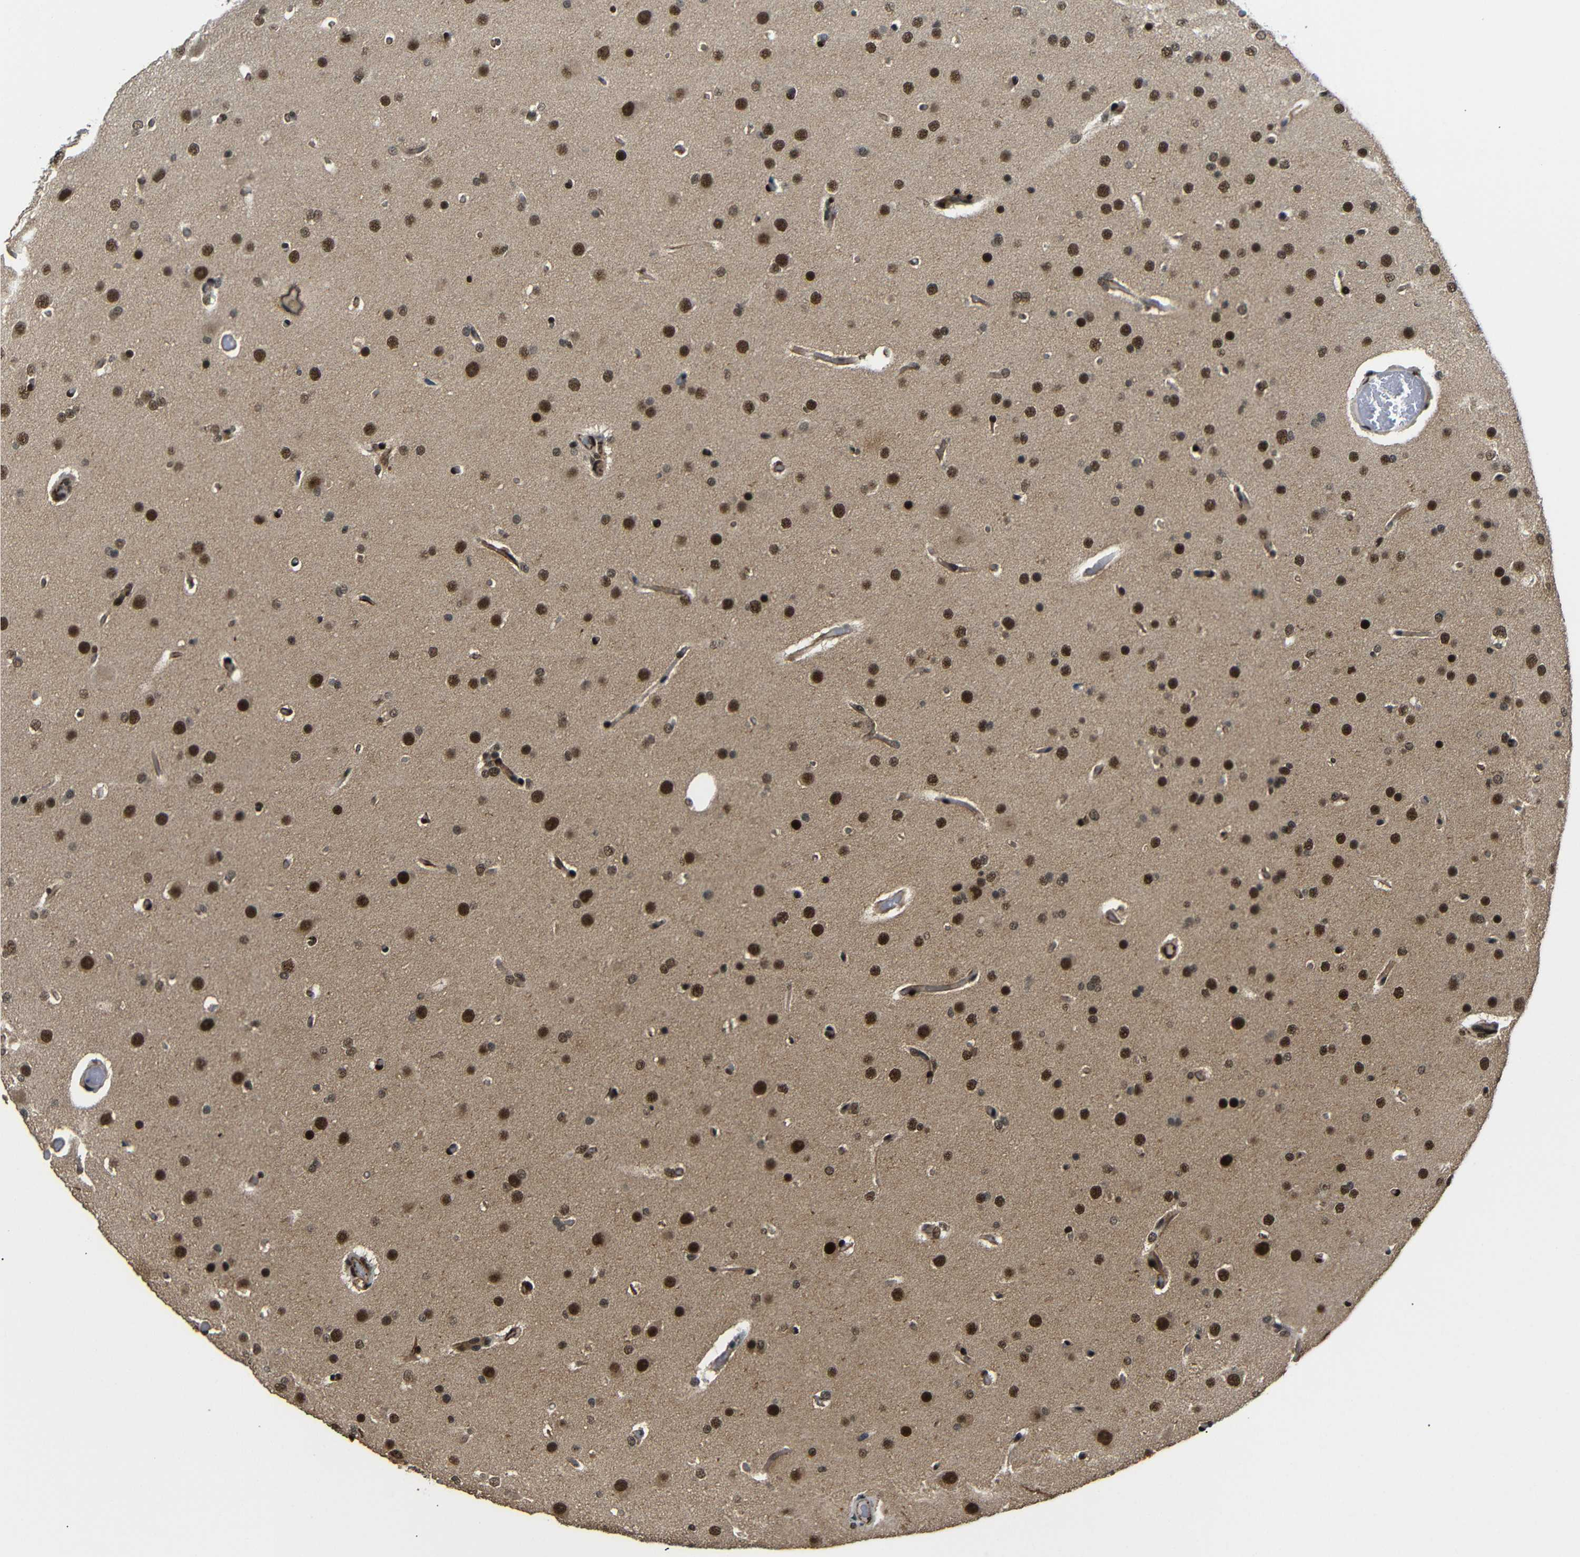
{"staining": {"intensity": "strong", "quantity": ">75%", "location": "nuclear"}, "tissue": "glioma", "cell_type": "Tumor cells", "image_type": "cancer", "snomed": [{"axis": "morphology", "description": "Glioma, malignant, High grade"}, {"axis": "topography", "description": "Cerebral cortex"}], "caption": "IHC (DAB) staining of glioma reveals strong nuclear protein expression in about >75% of tumor cells. Using DAB (brown) and hematoxylin (blue) stains, captured at high magnification using brightfield microscopy.", "gene": "TBX2", "patient": {"sex": "female", "age": 36}}